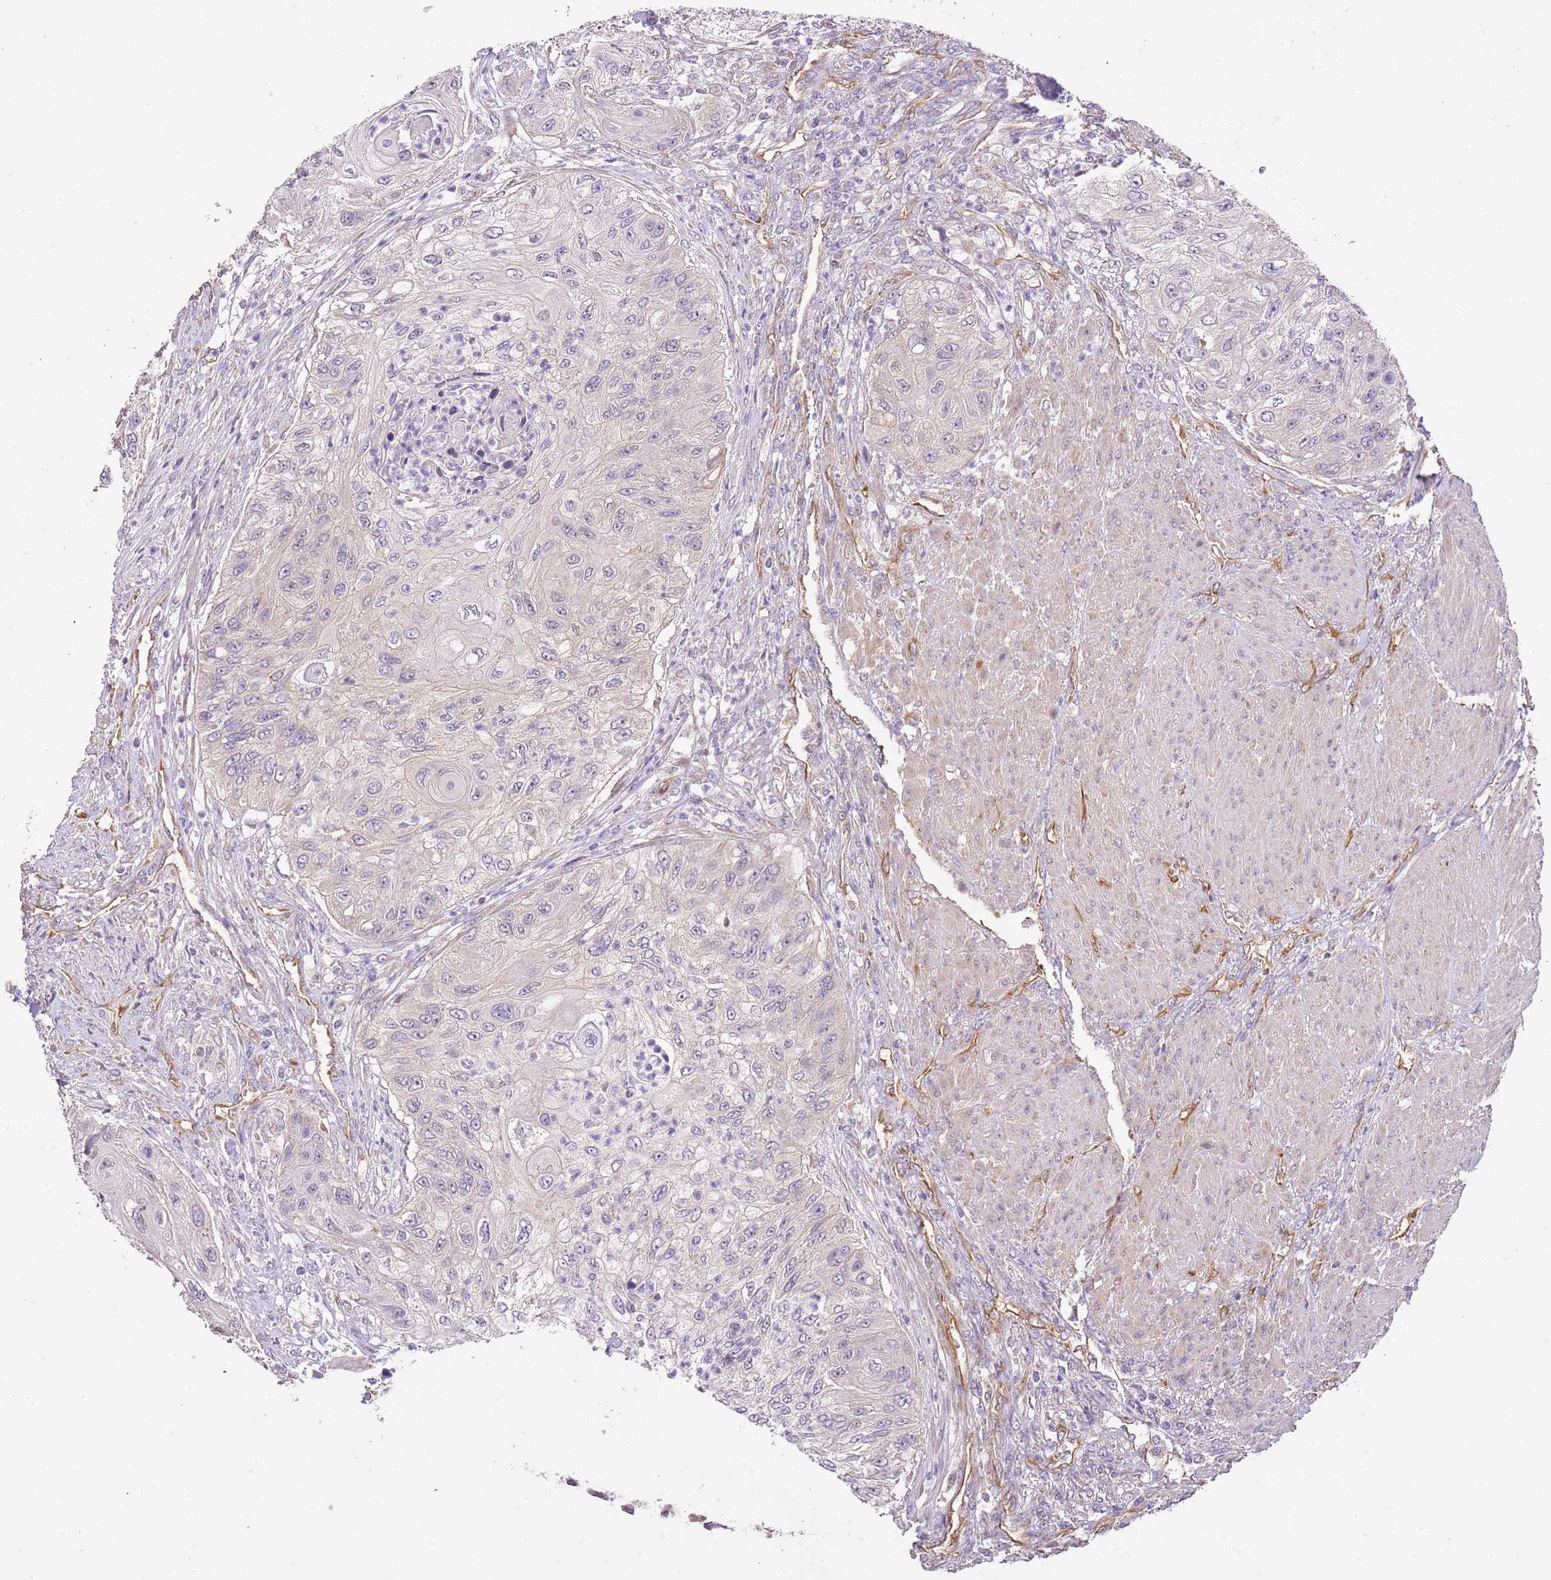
{"staining": {"intensity": "weak", "quantity": "<25%", "location": "cytoplasmic/membranous"}, "tissue": "urothelial cancer", "cell_type": "Tumor cells", "image_type": "cancer", "snomed": [{"axis": "morphology", "description": "Urothelial carcinoma, High grade"}, {"axis": "topography", "description": "Urinary bladder"}], "caption": "An image of human urothelial cancer is negative for staining in tumor cells.", "gene": "DOCK9", "patient": {"sex": "female", "age": 60}}